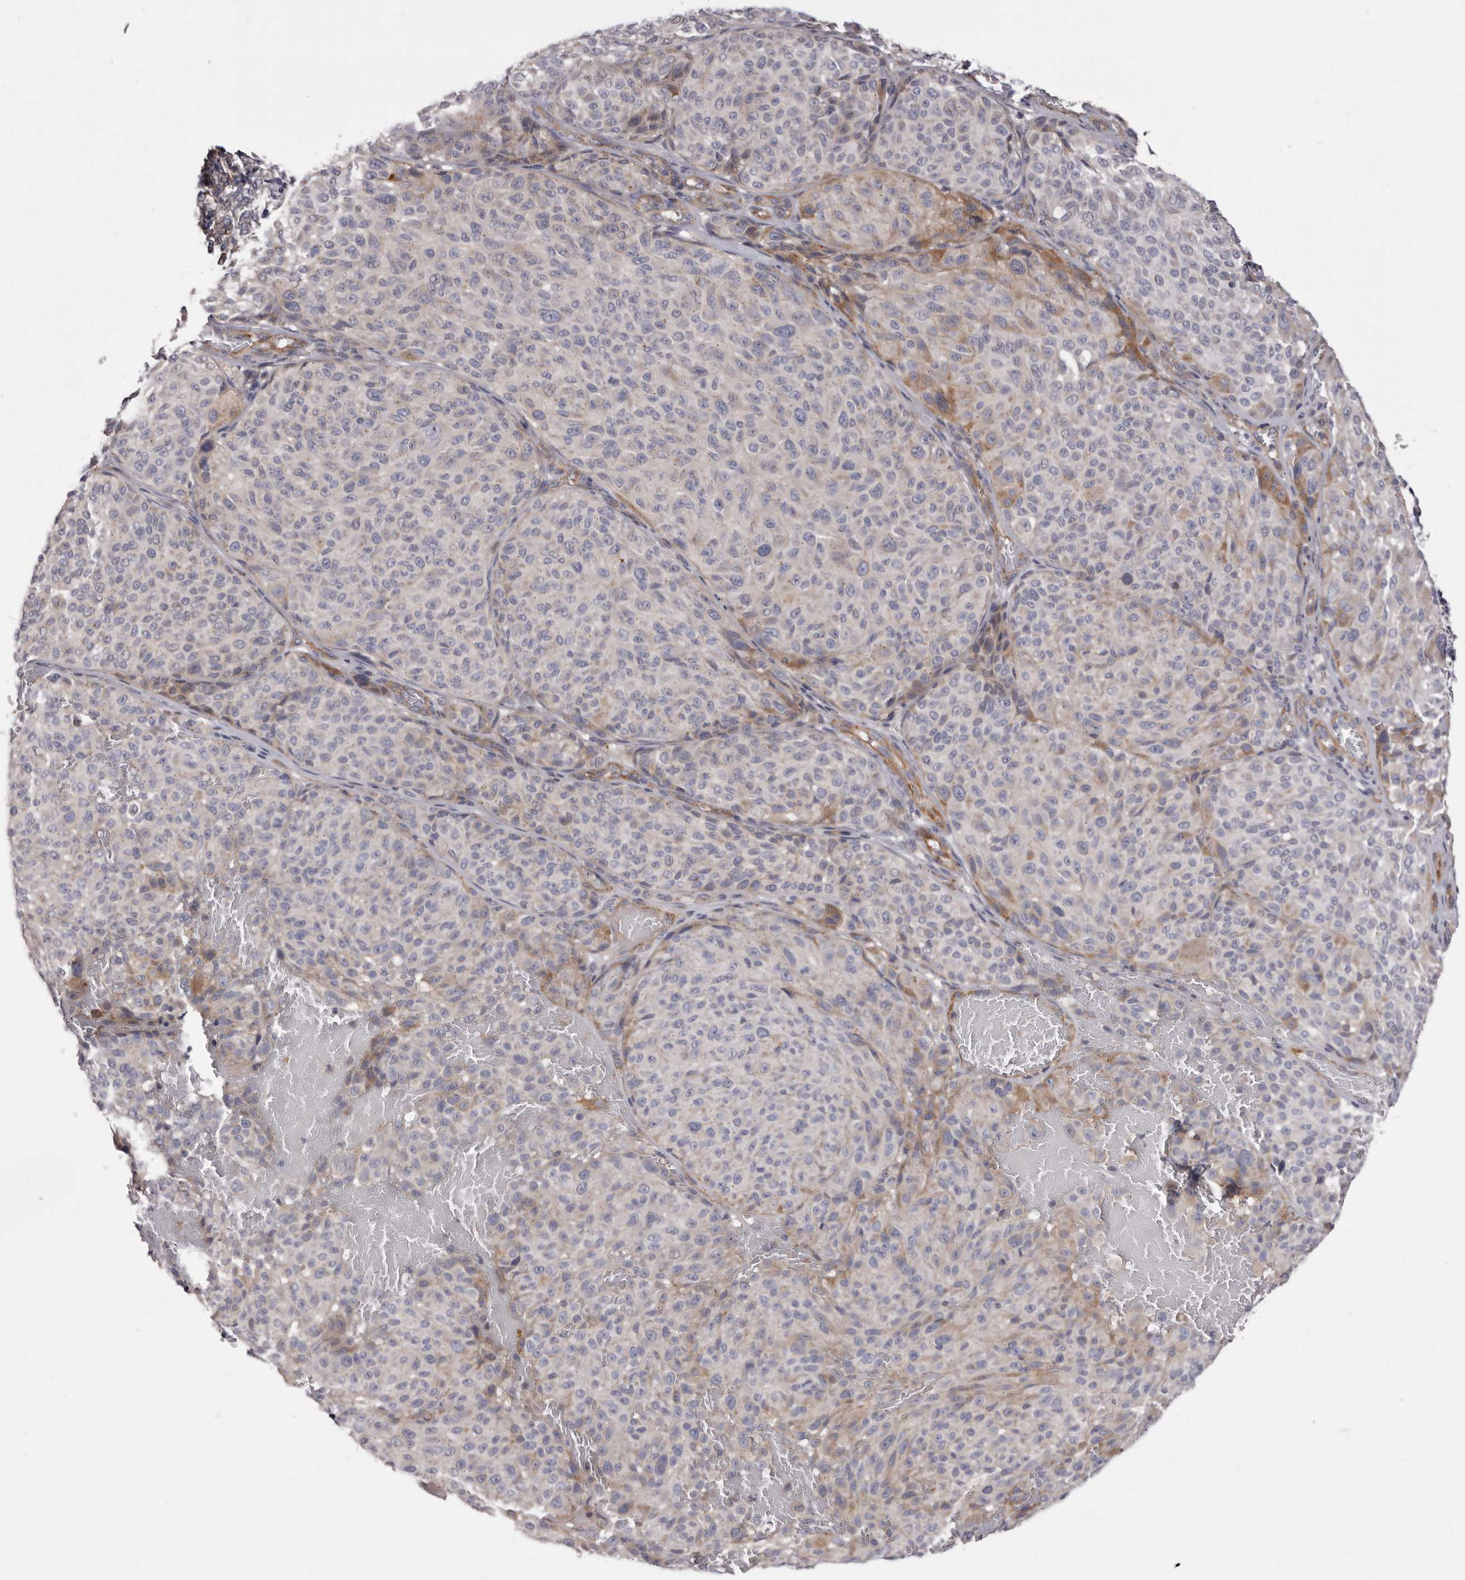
{"staining": {"intensity": "negative", "quantity": "none", "location": "none"}, "tissue": "melanoma", "cell_type": "Tumor cells", "image_type": "cancer", "snomed": [{"axis": "morphology", "description": "Malignant melanoma, NOS"}, {"axis": "topography", "description": "Skin"}], "caption": "Malignant melanoma was stained to show a protein in brown. There is no significant positivity in tumor cells.", "gene": "PEG10", "patient": {"sex": "male", "age": 83}}